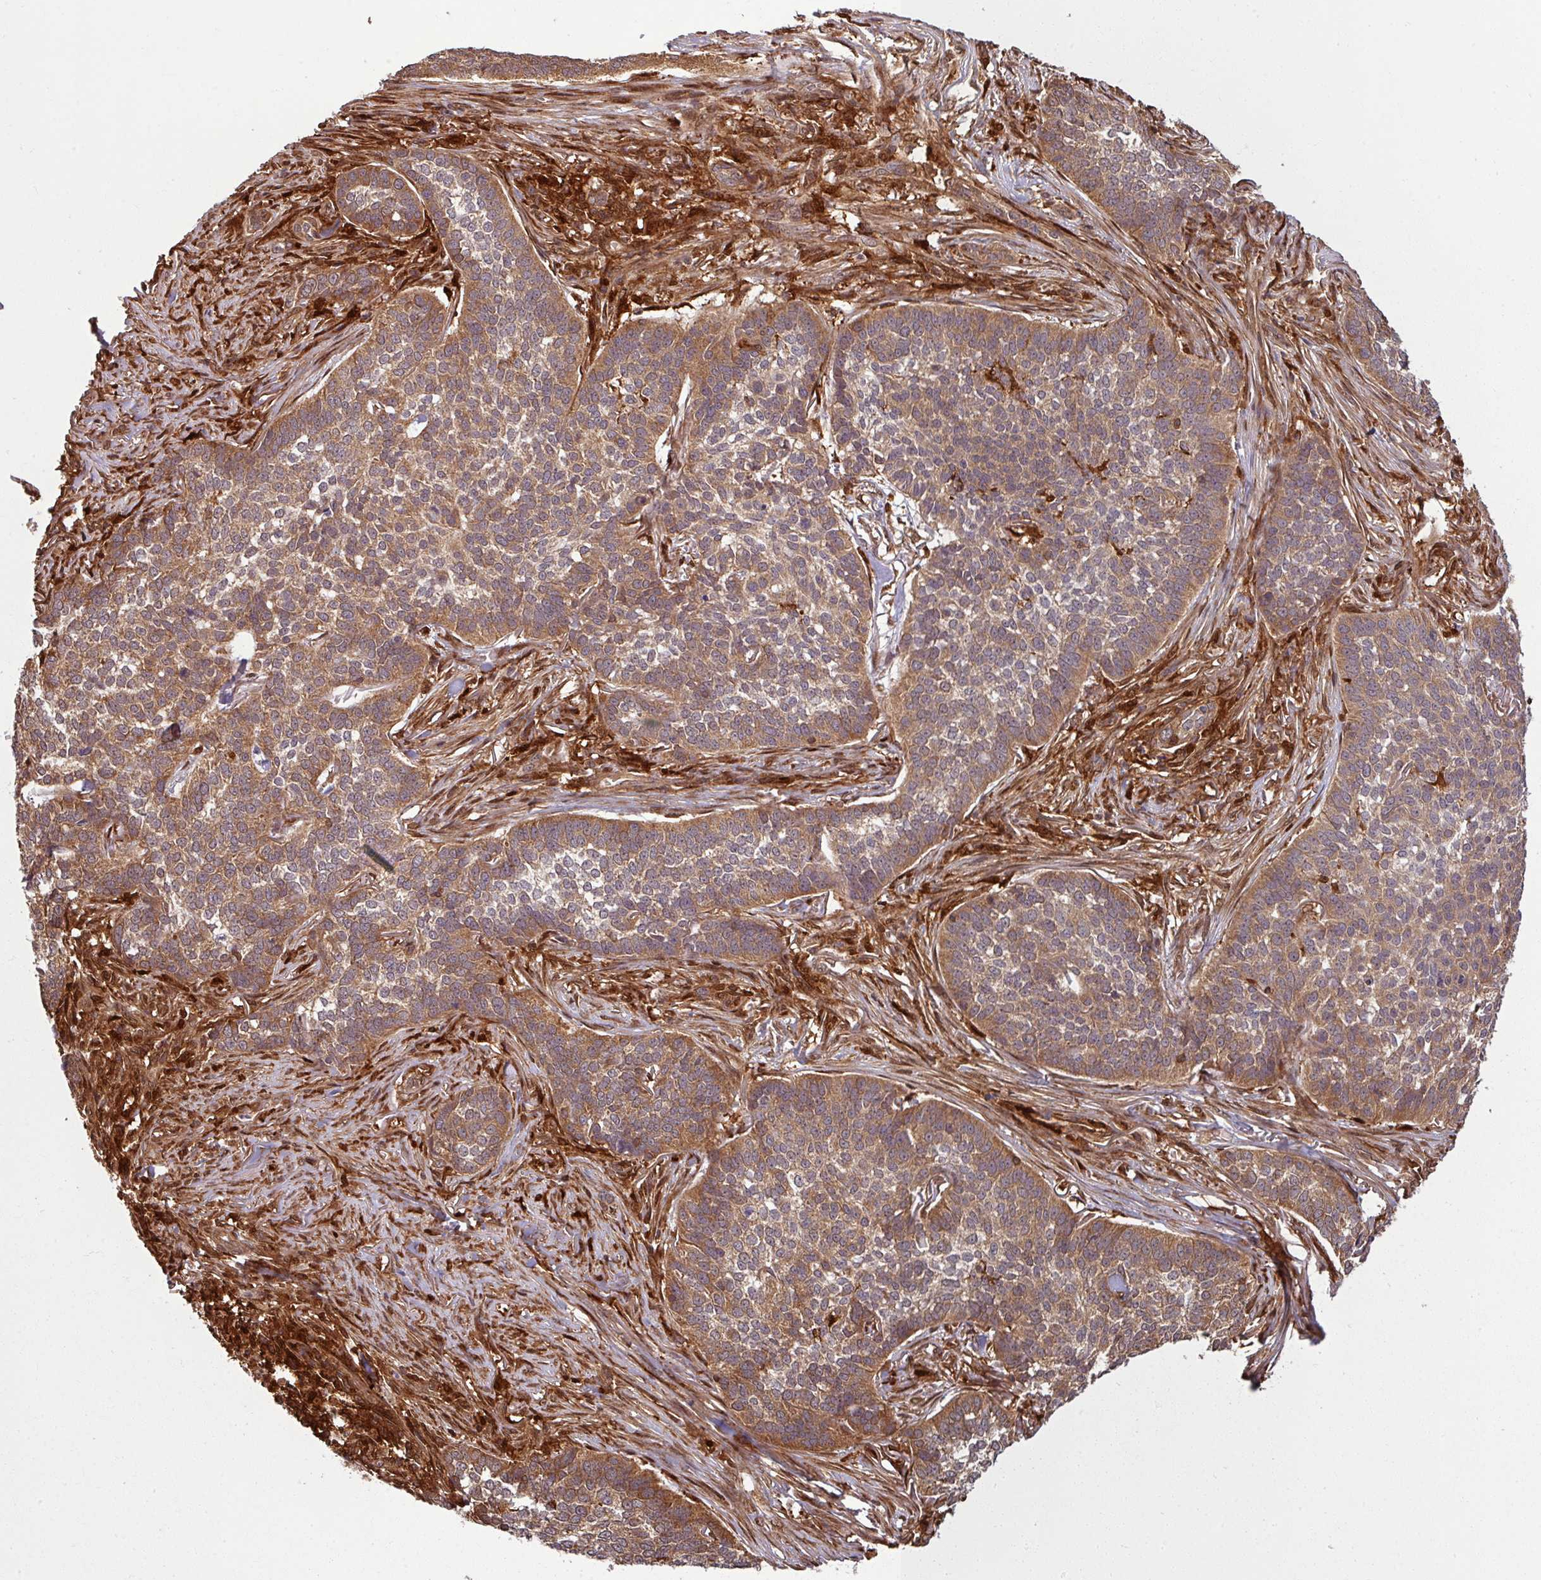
{"staining": {"intensity": "moderate", "quantity": ">75%", "location": "cytoplasmic/membranous"}, "tissue": "skin cancer", "cell_type": "Tumor cells", "image_type": "cancer", "snomed": [{"axis": "morphology", "description": "Basal cell carcinoma"}, {"axis": "topography", "description": "Skin"}], "caption": "Skin basal cell carcinoma tissue reveals moderate cytoplasmic/membranous expression in about >75% of tumor cells, visualized by immunohistochemistry.", "gene": "KCTD11", "patient": {"sex": "male", "age": 85}}